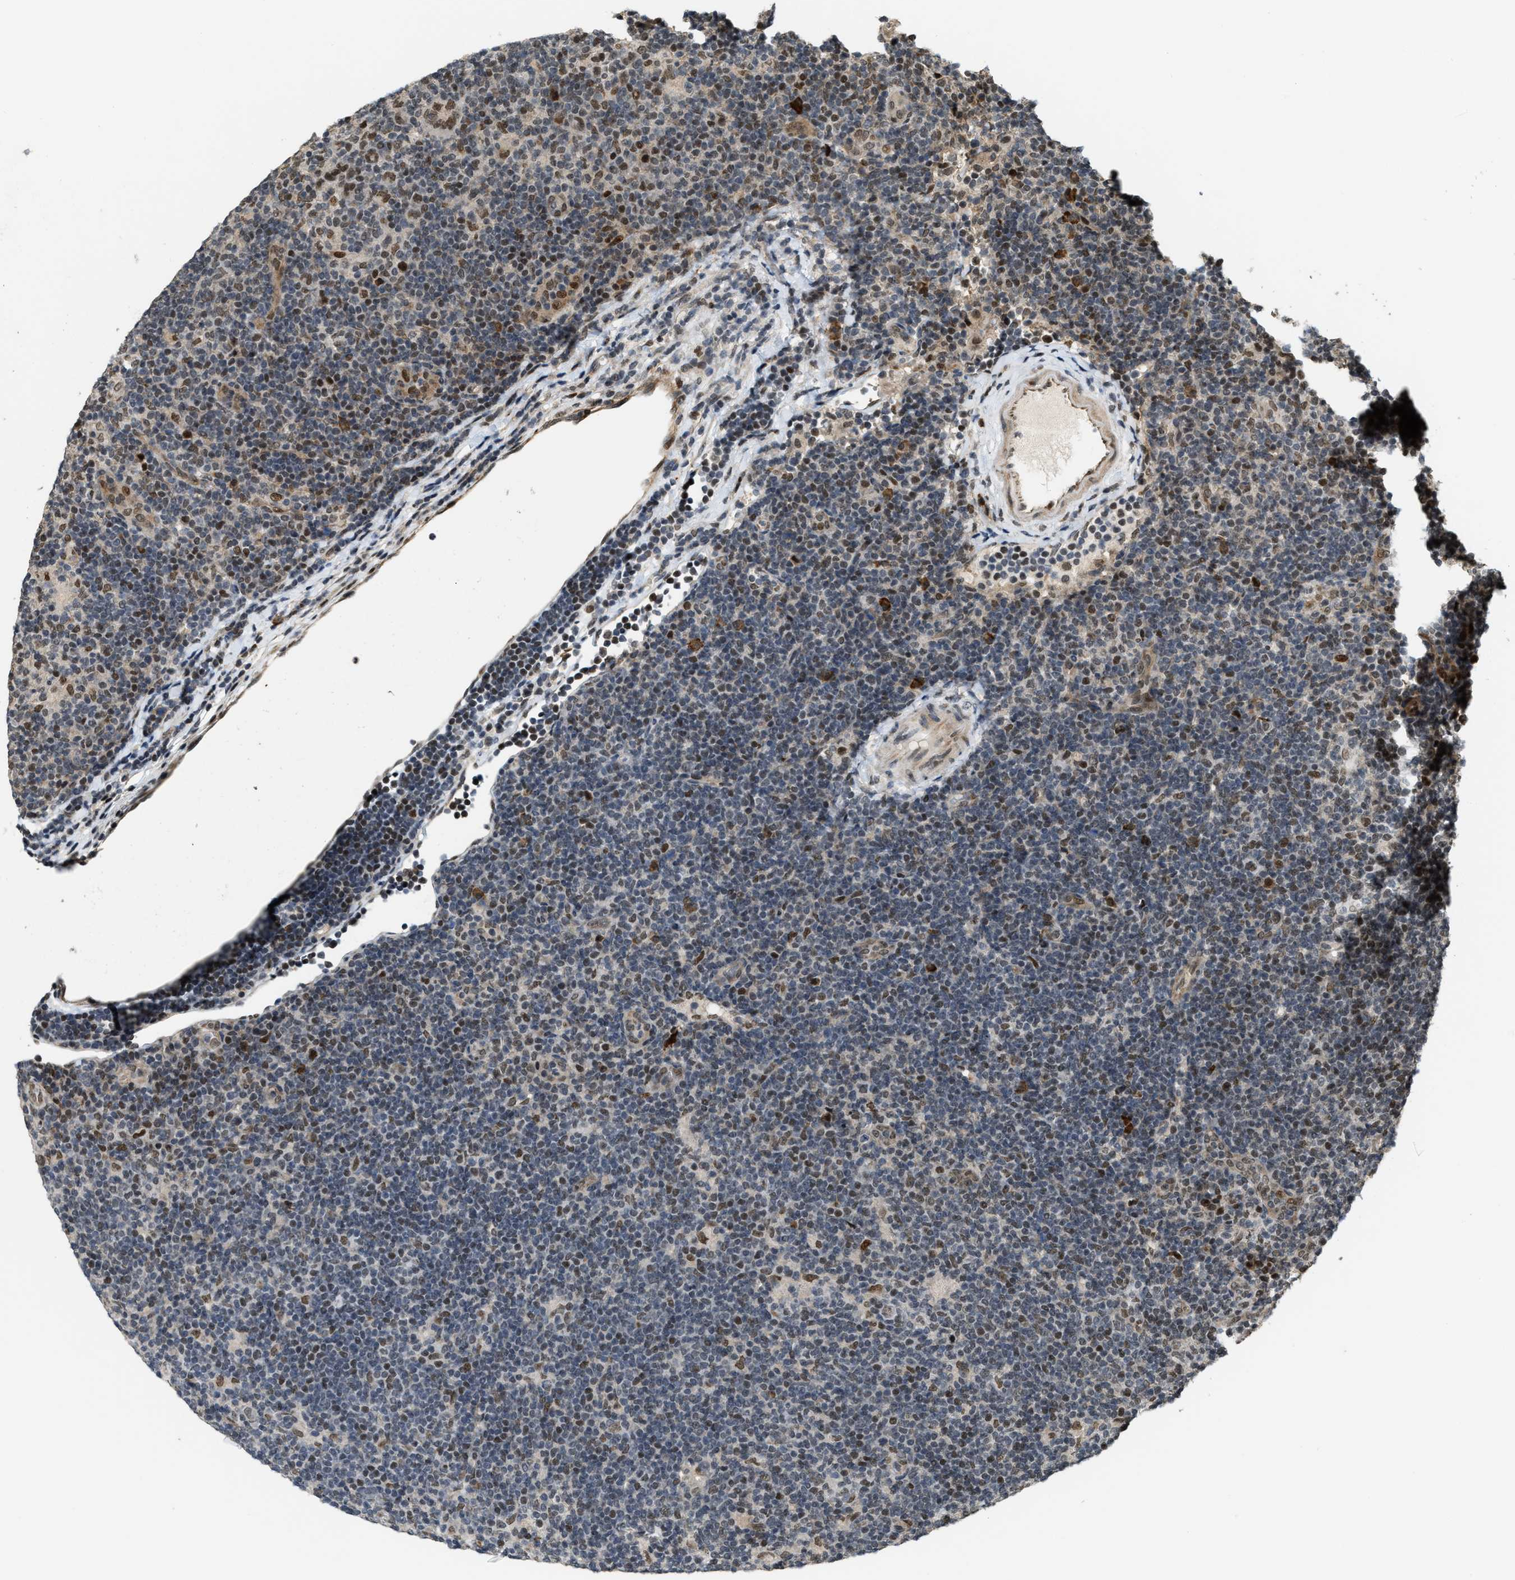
{"staining": {"intensity": "moderate", "quantity": "25%-75%", "location": "nuclear"}, "tissue": "lymphoma", "cell_type": "Tumor cells", "image_type": "cancer", "snomed": [{"axis": "morphology", "description": "Hodgkin's disease, NOS"}, {"axis": "topography", "description": "Lymph node"}], "caption": "Human Hodgkin's disease stained with a brown dye displays moderate nuclear positive positivity in about 25%-75% of tumor cells.", "gene": "SERTAD2", "patient": {"sex": "female", "age": 57}}